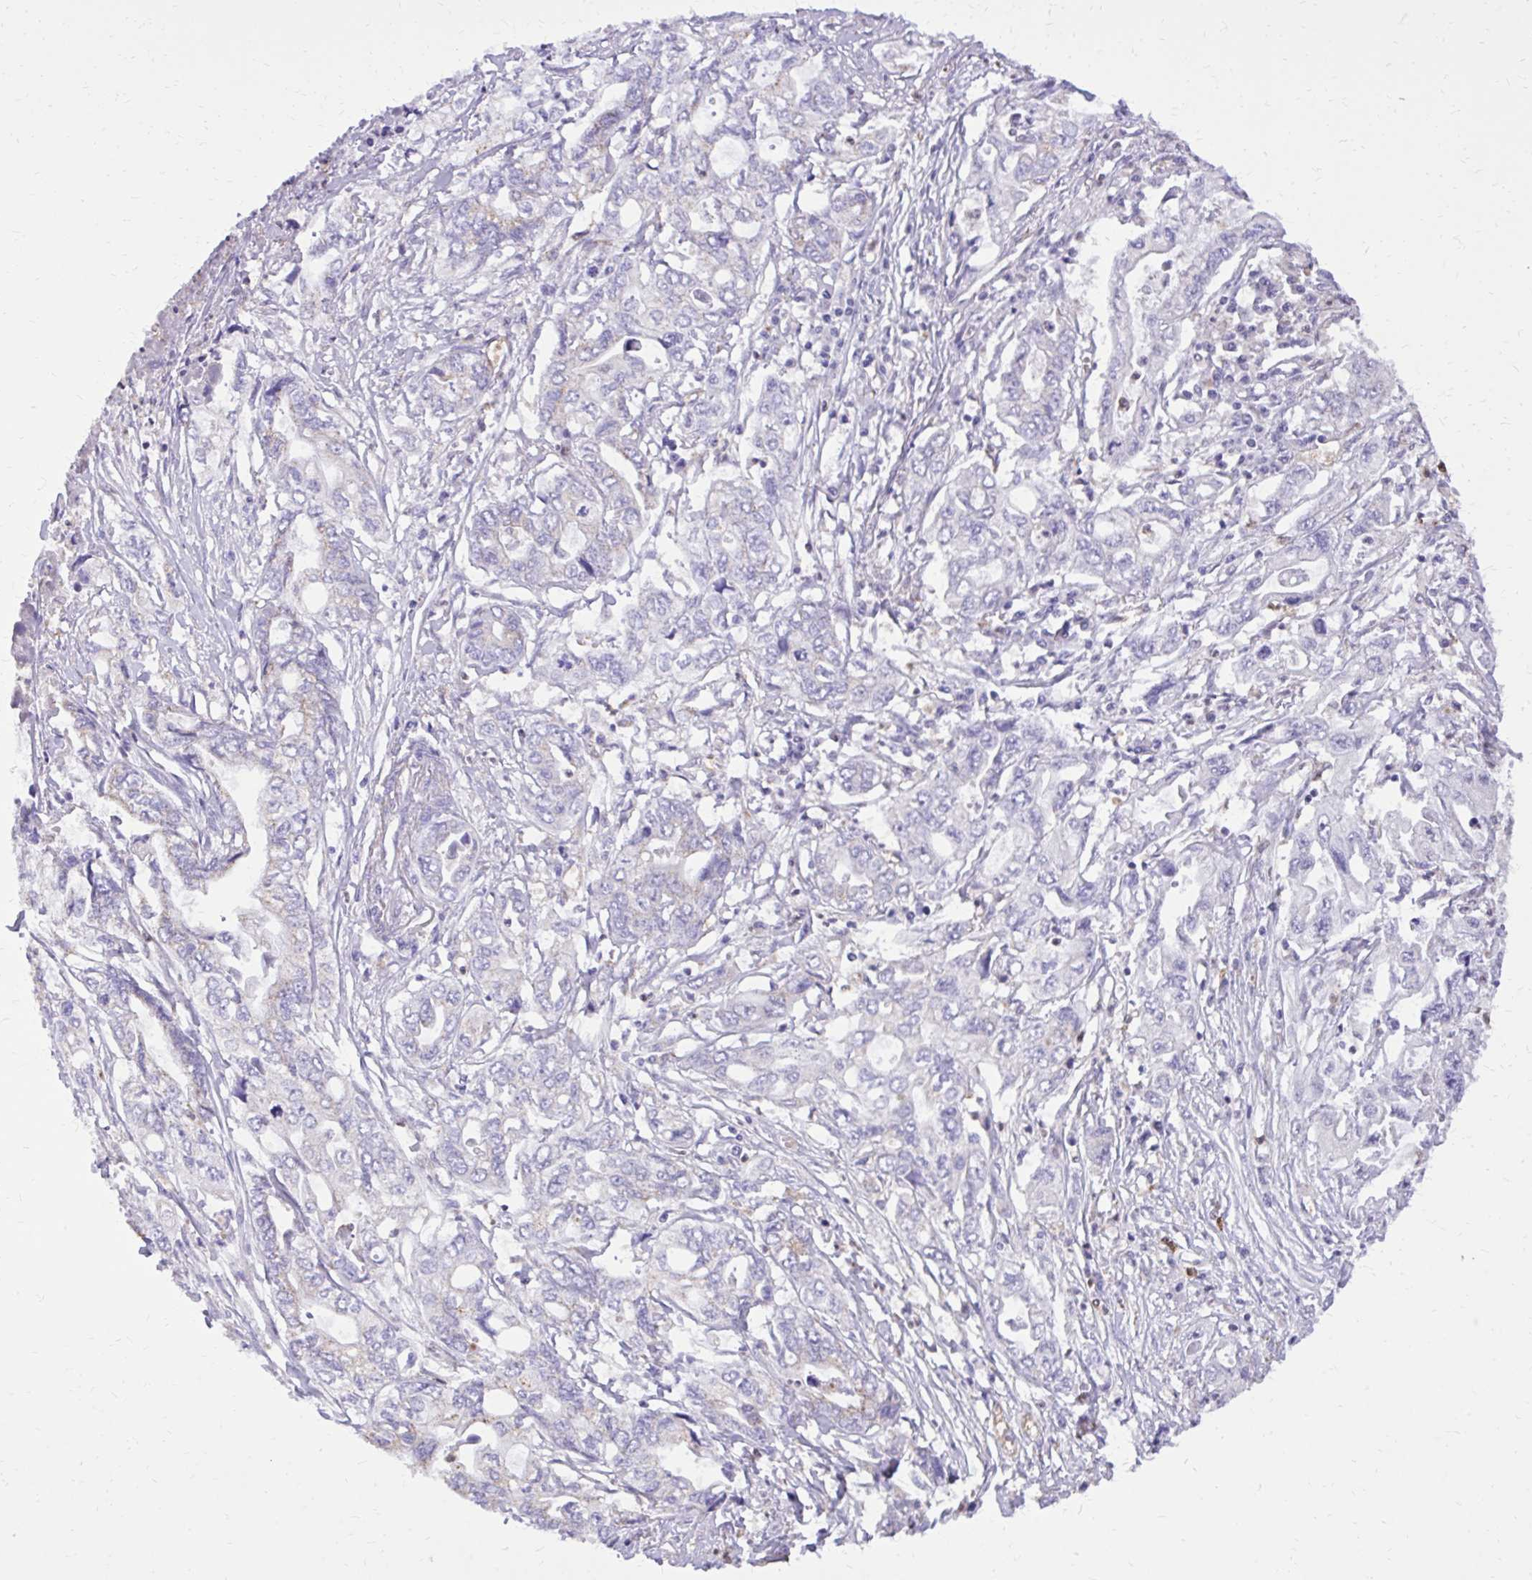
{"staining": {"intensity": "negative", "quantity": "none", "location": "none"}, "tissue": "pancreatic cancer", "cell_type": "Tumor cells", "image_type": "cancer", "snomed": [{"axis": "morphology", "description": "Adenocarcinoma, NOS"}, {"axis": "topography", "description": "Pancreas"}], "caption": "Histopathology image shows no protein positivity in tumor cells of pancreatic adenocarcinoma tissue.", "gene": "CAT", "patient": {"sex": "male", "age": 68}}